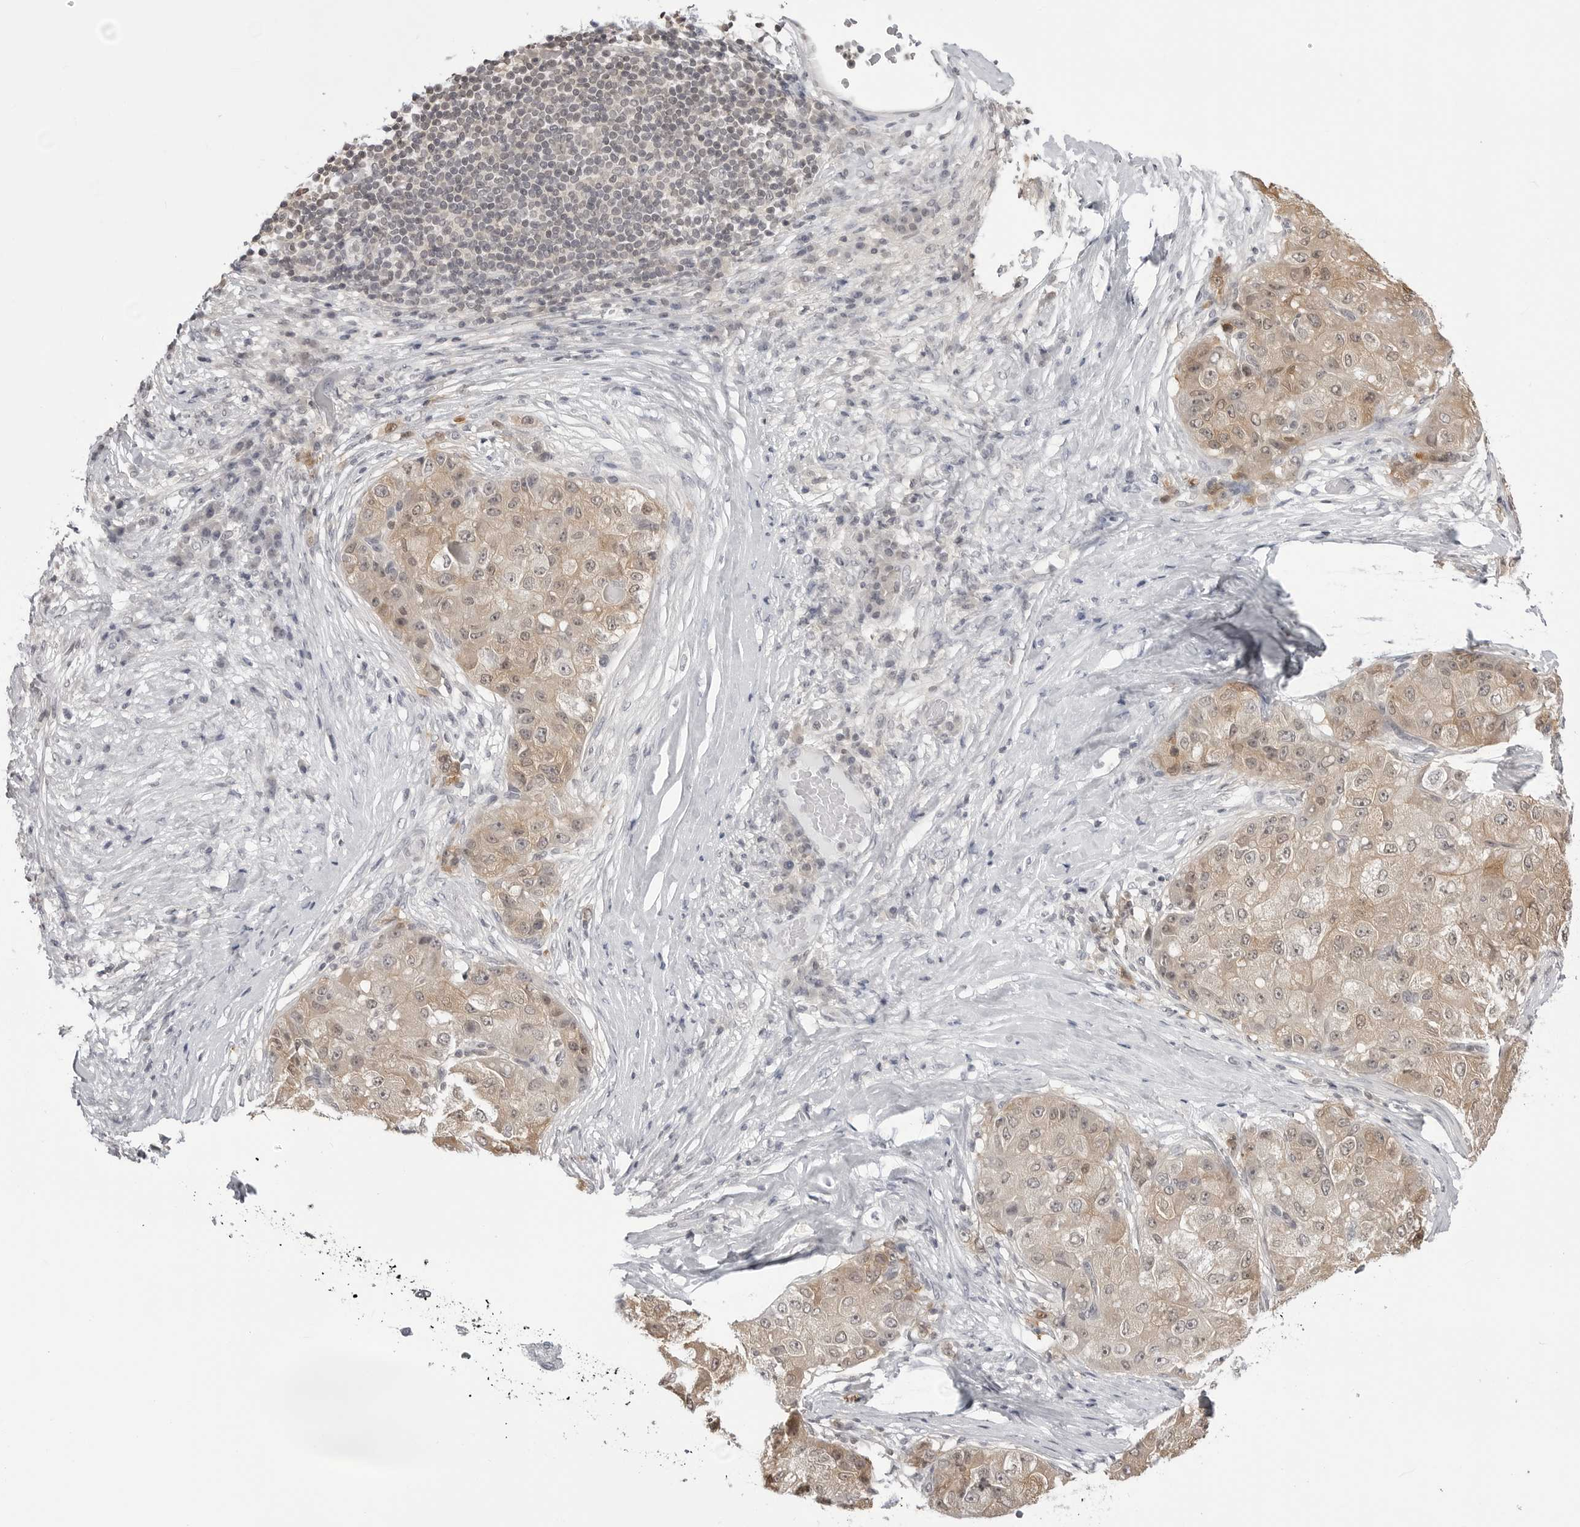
{"staining": {"intensity": "weak", "quantity": ">75%", "location": "cytoplasmic/membranous,nuclear"}, "tissue": "liver cancer", "cell_type": "Tumor cells", "image_type": "cancer", "snomed": [{"axis": "morphology", "description": "Carcinoma, Hepatocellular, NOS"}, {"axis": "topography", "description": "Liver"}], "caption": "There is low levels of weak cytoplasmic/membranous and nuclear positivity in tumor cells of liver hepatocellular carcinoma, as demonstrated by immunohistochemical staining (brown color).", "gene": "YWHAG", "patient": {"sex": "male", "age": 80}}